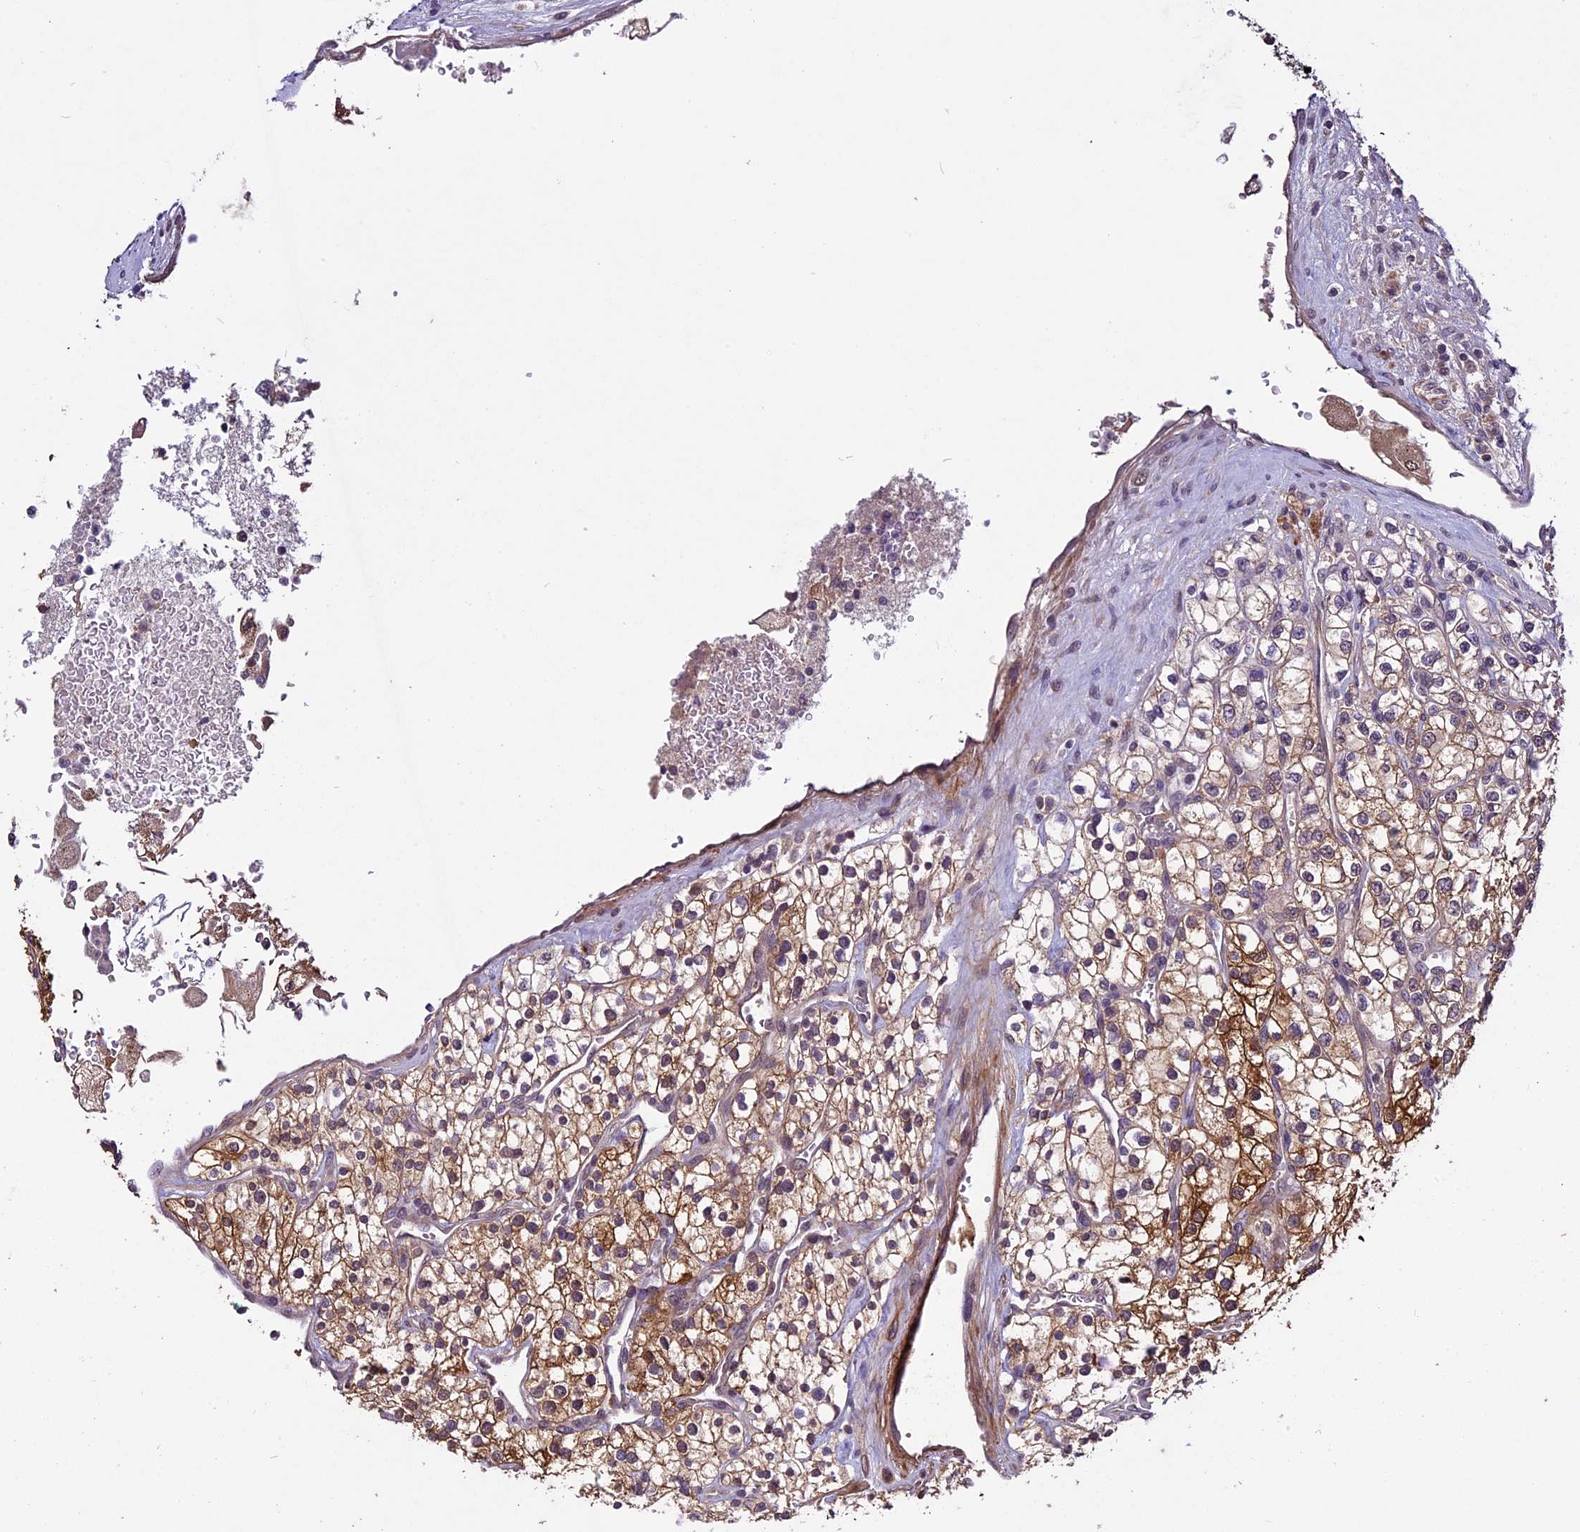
{"staining": {"intensity": "moderate", "quantity": "25%-75%", "location": "cytoplasmic/membranous"}, "tissue": "renal cancer", "cell_type": "Tumor cells", "image_type": "cancer", "snomed": [{"axis": "morphology", "description": "Adenocarcinoma, NOS"}, {"axis": "topography", "description": "Kidney"}], "caption": "DAB immunohistochemical staining of renal adenocarcinoma demonstrates moderate cytoplasmic/membranous protein staining in approximately 25%-75% of tumor cells.", "gene": "C3orf70", "patient": {"sex": "male", "age": 80}}